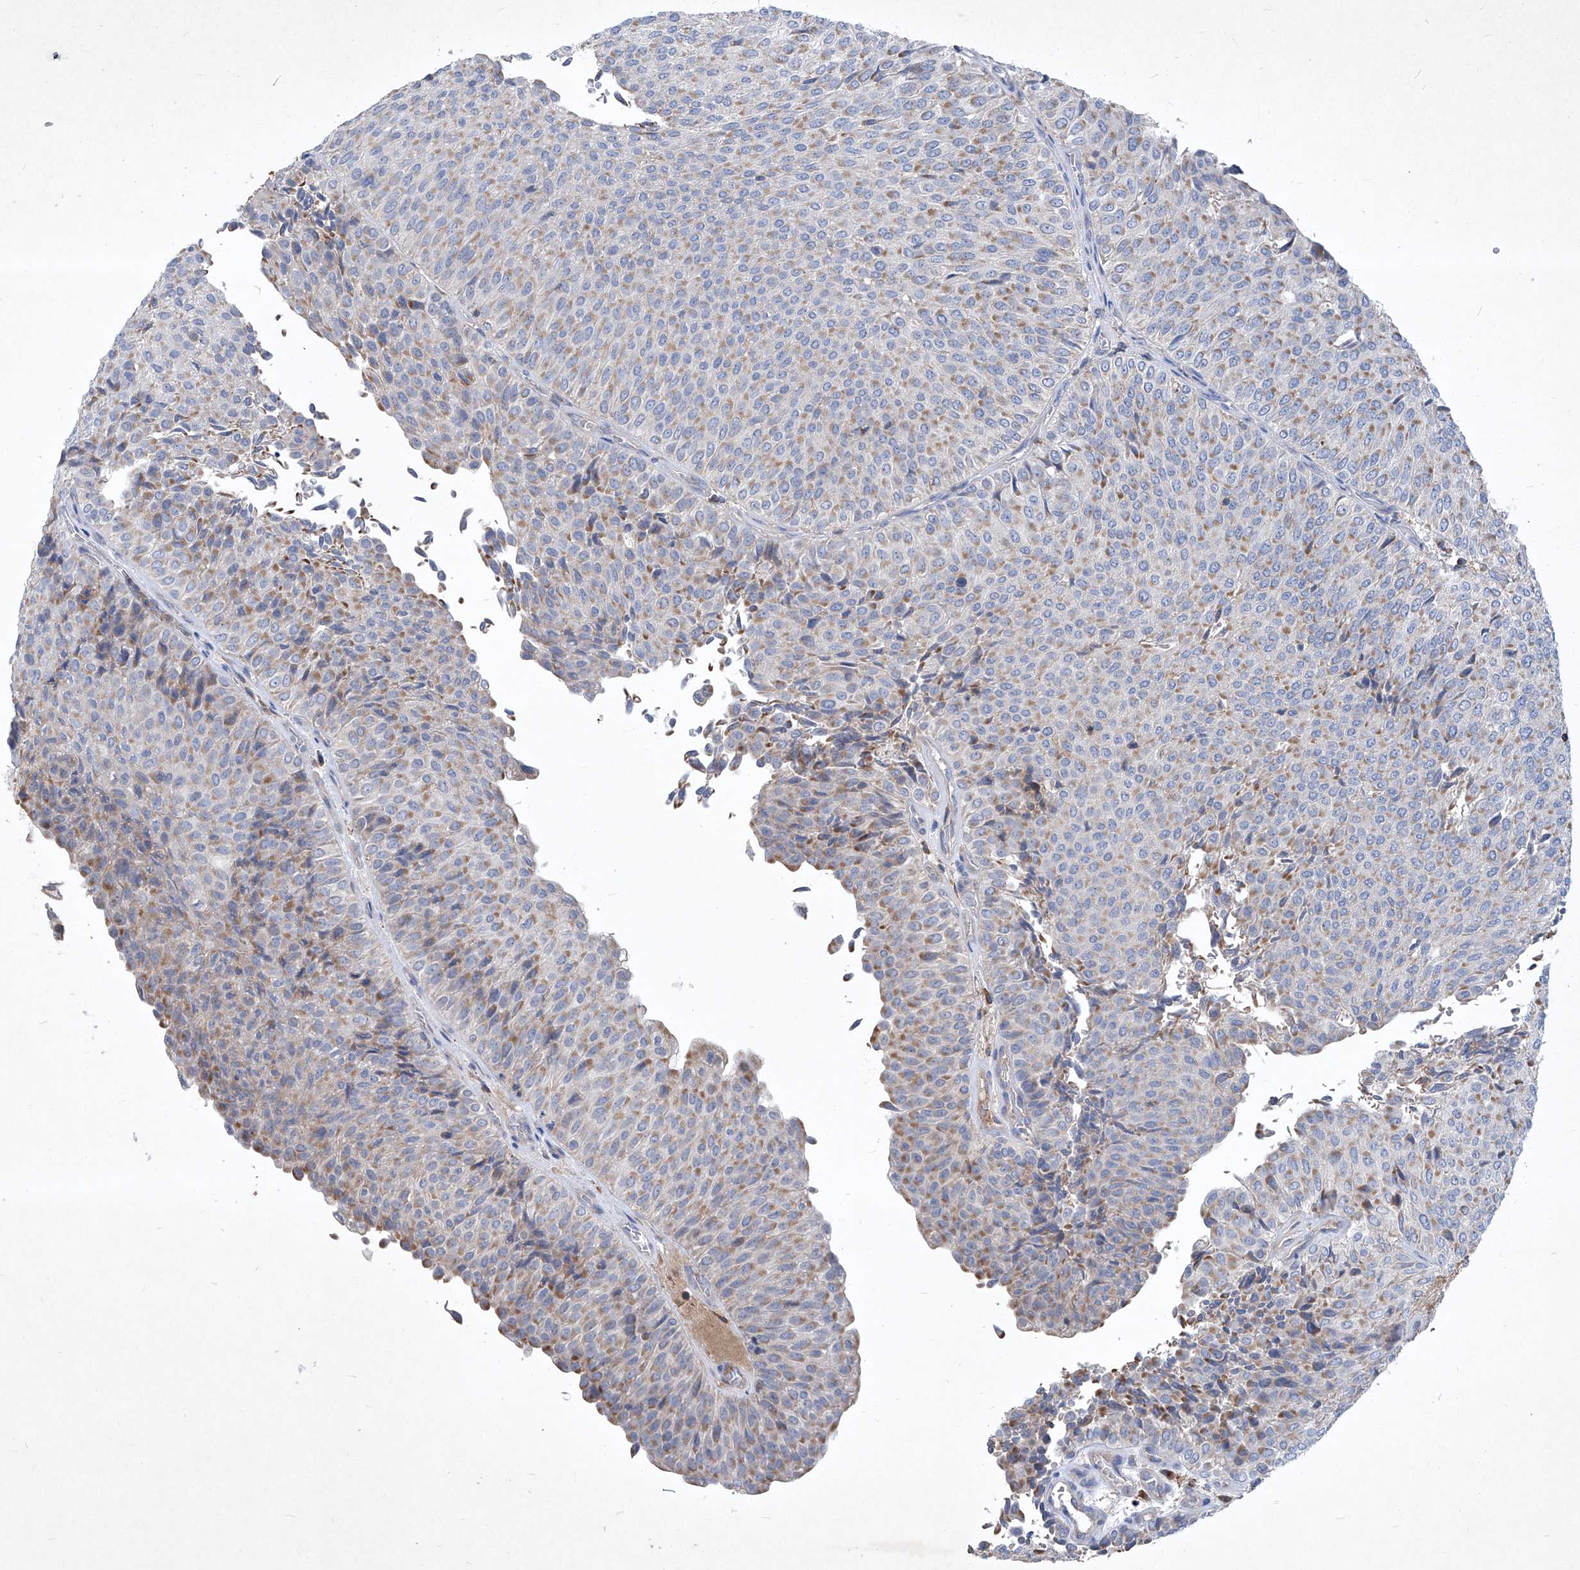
{"staining": {"intensity": "moderate", "quantity": "25%-75%", "location": "cytoplasmic/membranous"}, "tissue": "urothelial cancer", "cell_type": "Tumor cells", "image_type": "cancer", "snomed": [{"axis": "morphology", "description": "Urothelial carcinoma, Low grade"}, {"axis": "topography", "description": "Urinary bladder"}], "caption": "IHC staining of urothelial carcinoma (low-grade), which demonstrates medium levels of moderate cytoplasmic/membranous staining in about 25%-75% of tumor cells indicating moderate cytoplasmic/membranous protein expression. The staining was performed using DAB (3,3'-diaminobenzidine) (brown) for protein detection and nuclei were counterstained in hematoxylin (blue).", "gene": "EPHA8", "patient": {"sex": "male", "age": 78}}